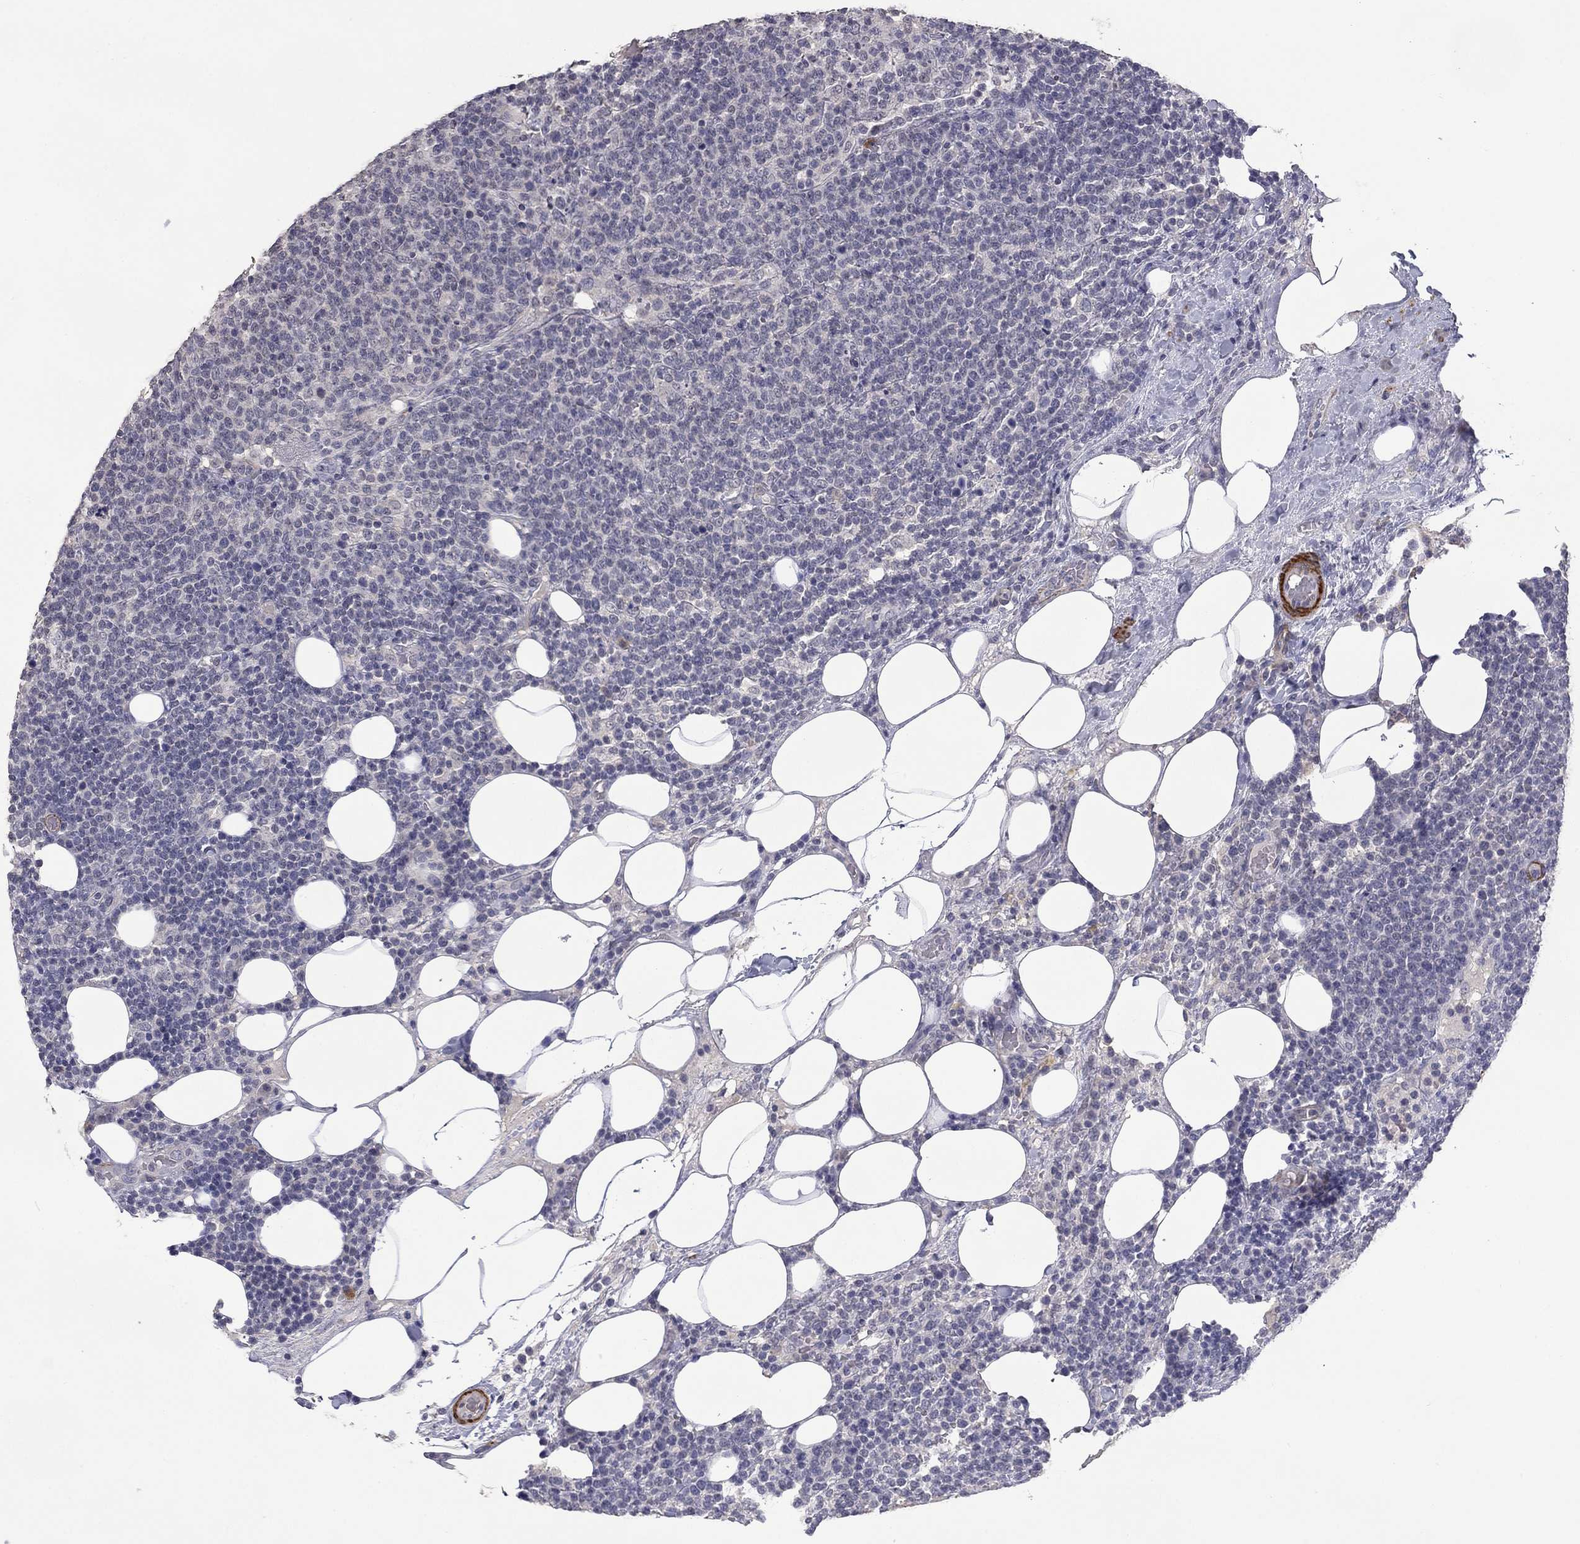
{"staining": {"intensity": "negative", "quantity": "none", "location": "none"}, "tissue": "lymphoma", "cell_type": "Tumor cells", "image_type": "cancer", "snomed": [{"axis": "morphology", "description": "Malignant lymphoma, non-Hodgkin's type, High grade"}, {"axis": "topography", "description": "Lymph node"}], "caption": "This is an immunohistochemistry micrograph of lymphoma. There is no staining in tumor cells.", "gene": "IP6K3", "patient": {"sex": "male", "age": 61}}